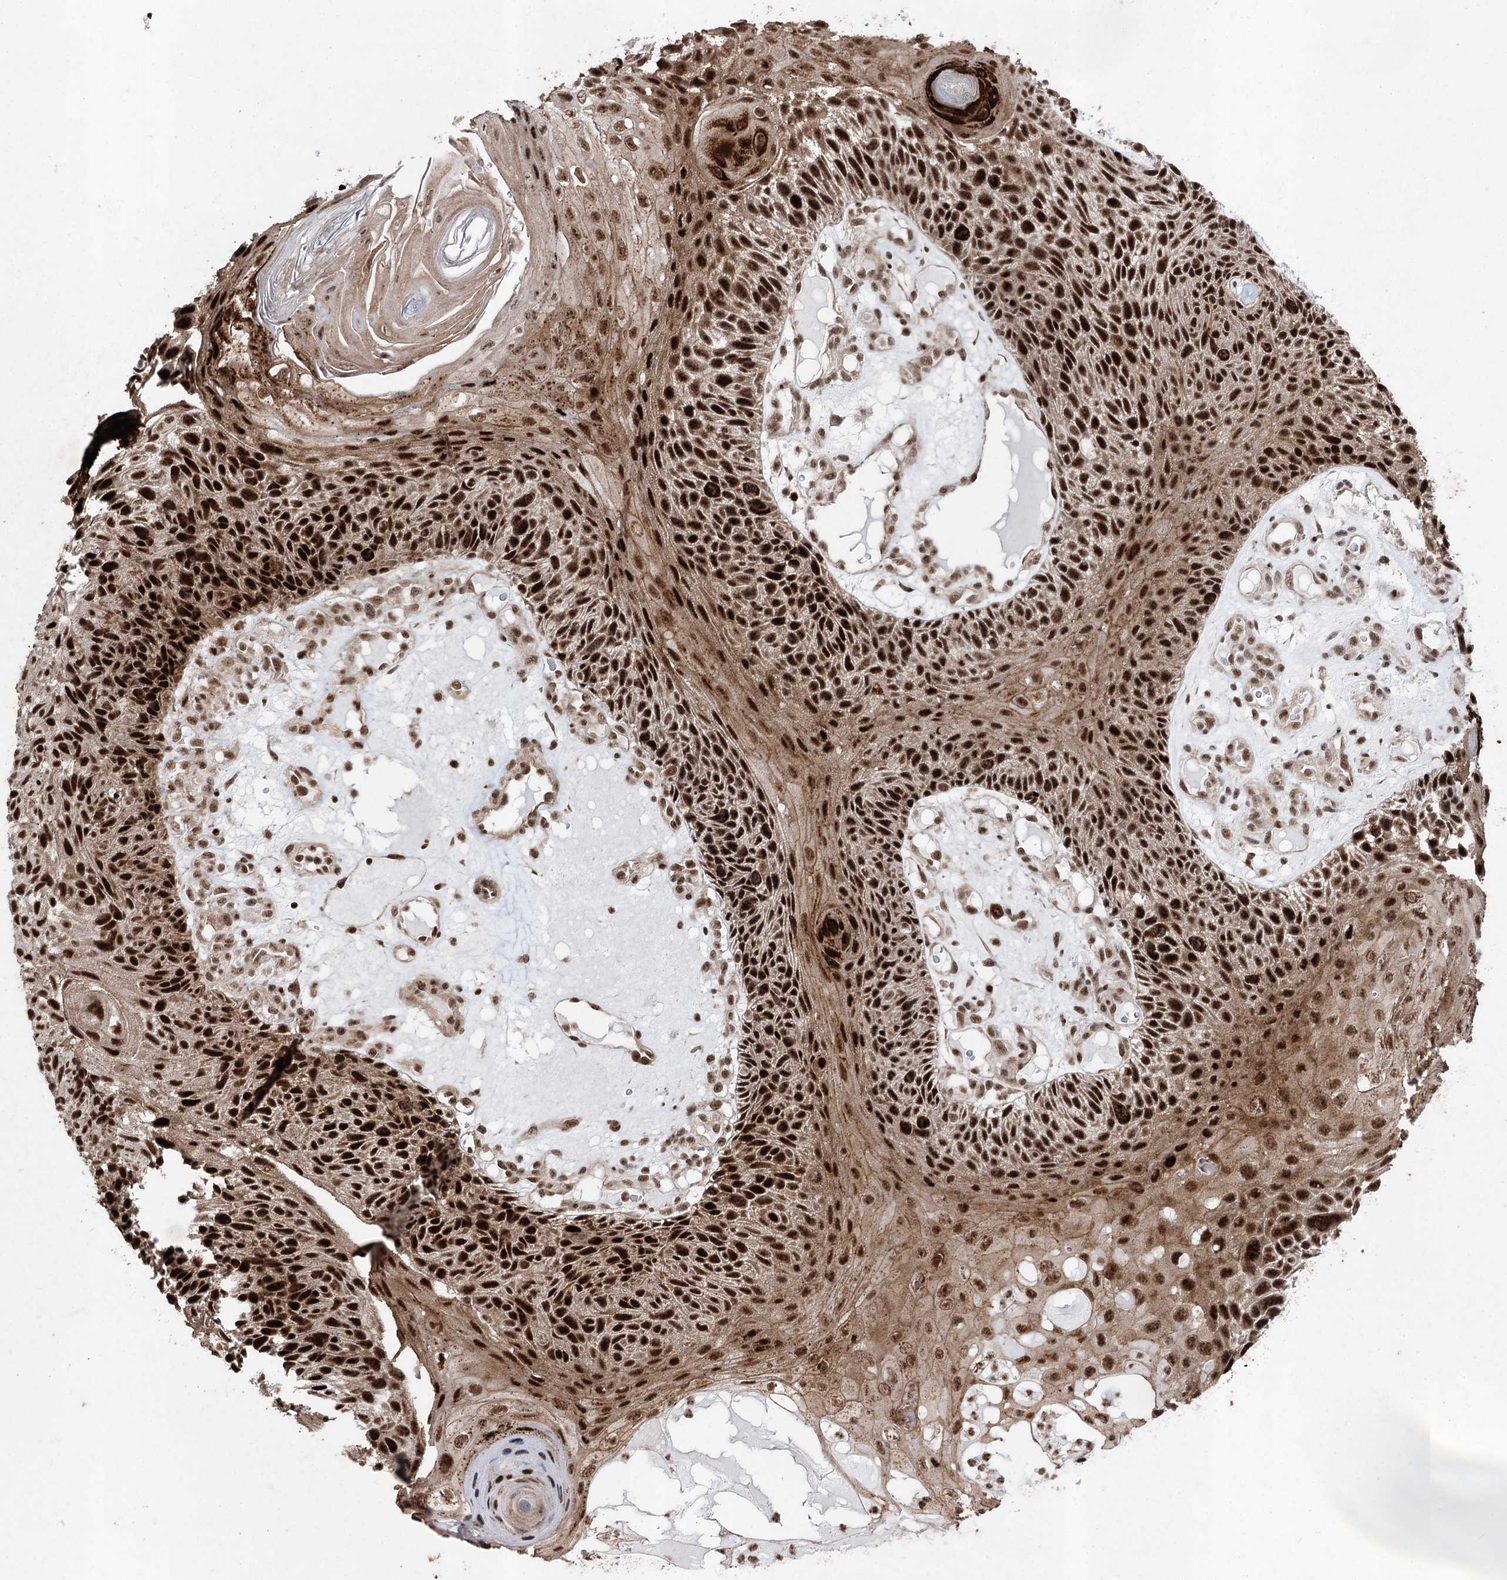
{"staining": {"intensity": "strong", "quantity": ">75%", "location": "cytoplasmic/membranous,nuclear"}, "tissue": "skin cancer", "cell_type": "Tumor cells", "image_type": "cancer", "snomed": [{"axis": "morphology", "description": "Squamous cell carcinoma, NOS"}, {"axis": "topography", "description": "Skin"}], "caption": "Human skin cancer (squamous cell carcinoma) stained with a brown dye displays strong cytoplasmic/membranous and nuclear positive expression in about >75% of tumor cells.", "gene": "PDCD4", "patient": {"sex": "female", "age": 88}}